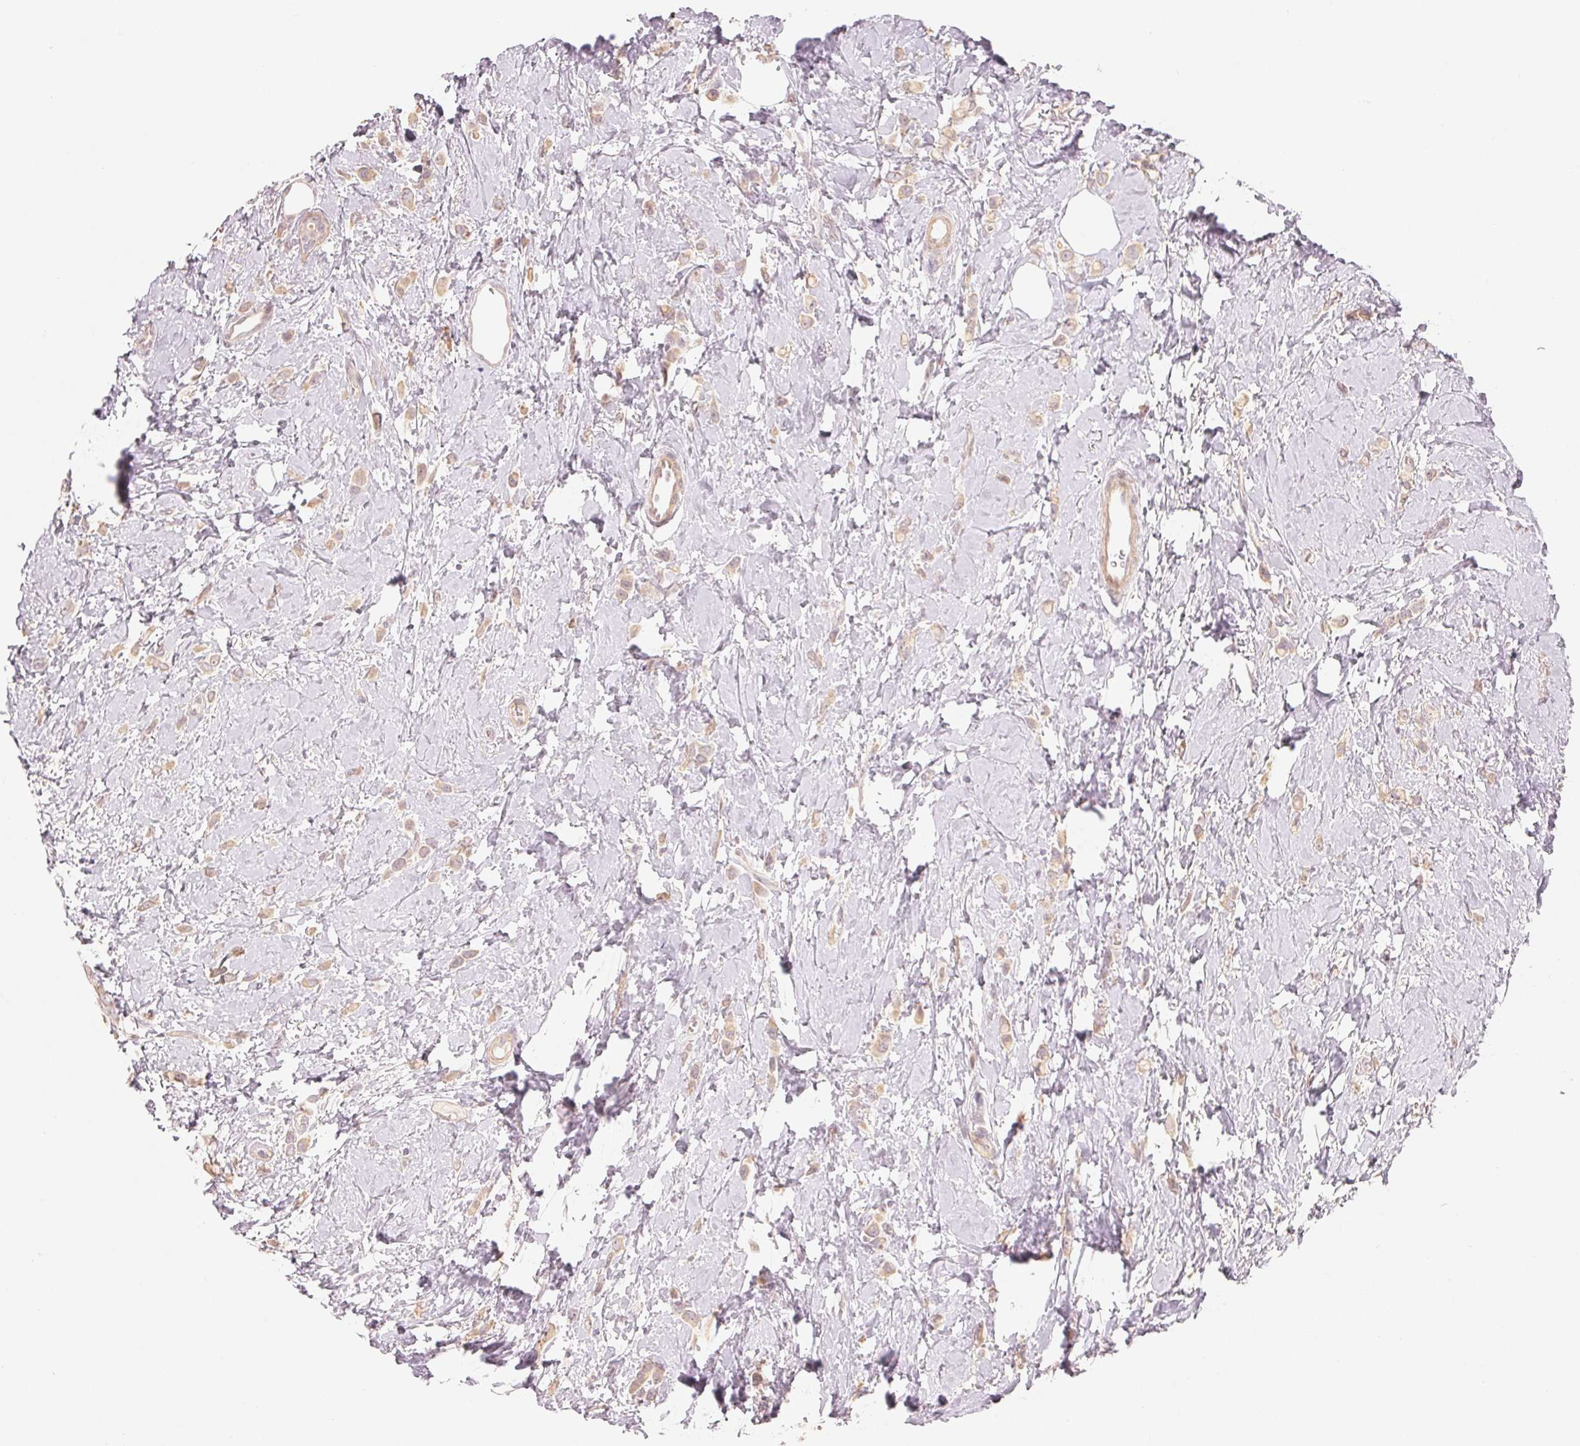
{"staining": {"intensity": "weak", "quantity": "25%-75%", "location": "cytoplasmic/membranous"}, "tissue": "breast cancer", "cell_type": "Tumor cells", "image_type": "cancer", "snomed": [{"axis": "morphology", "description": "Lobular carcinoma"}, {"axis": "topography", "description": "Breast"}], "caption": "Protein expression by IHC displays weak cytoplasmic/membranous positivity in about 25%-75% of tumor cells in breast lobular carcinoma.", "gene": "DENND2C", "patient": {"sex": "female", "age": 66}}